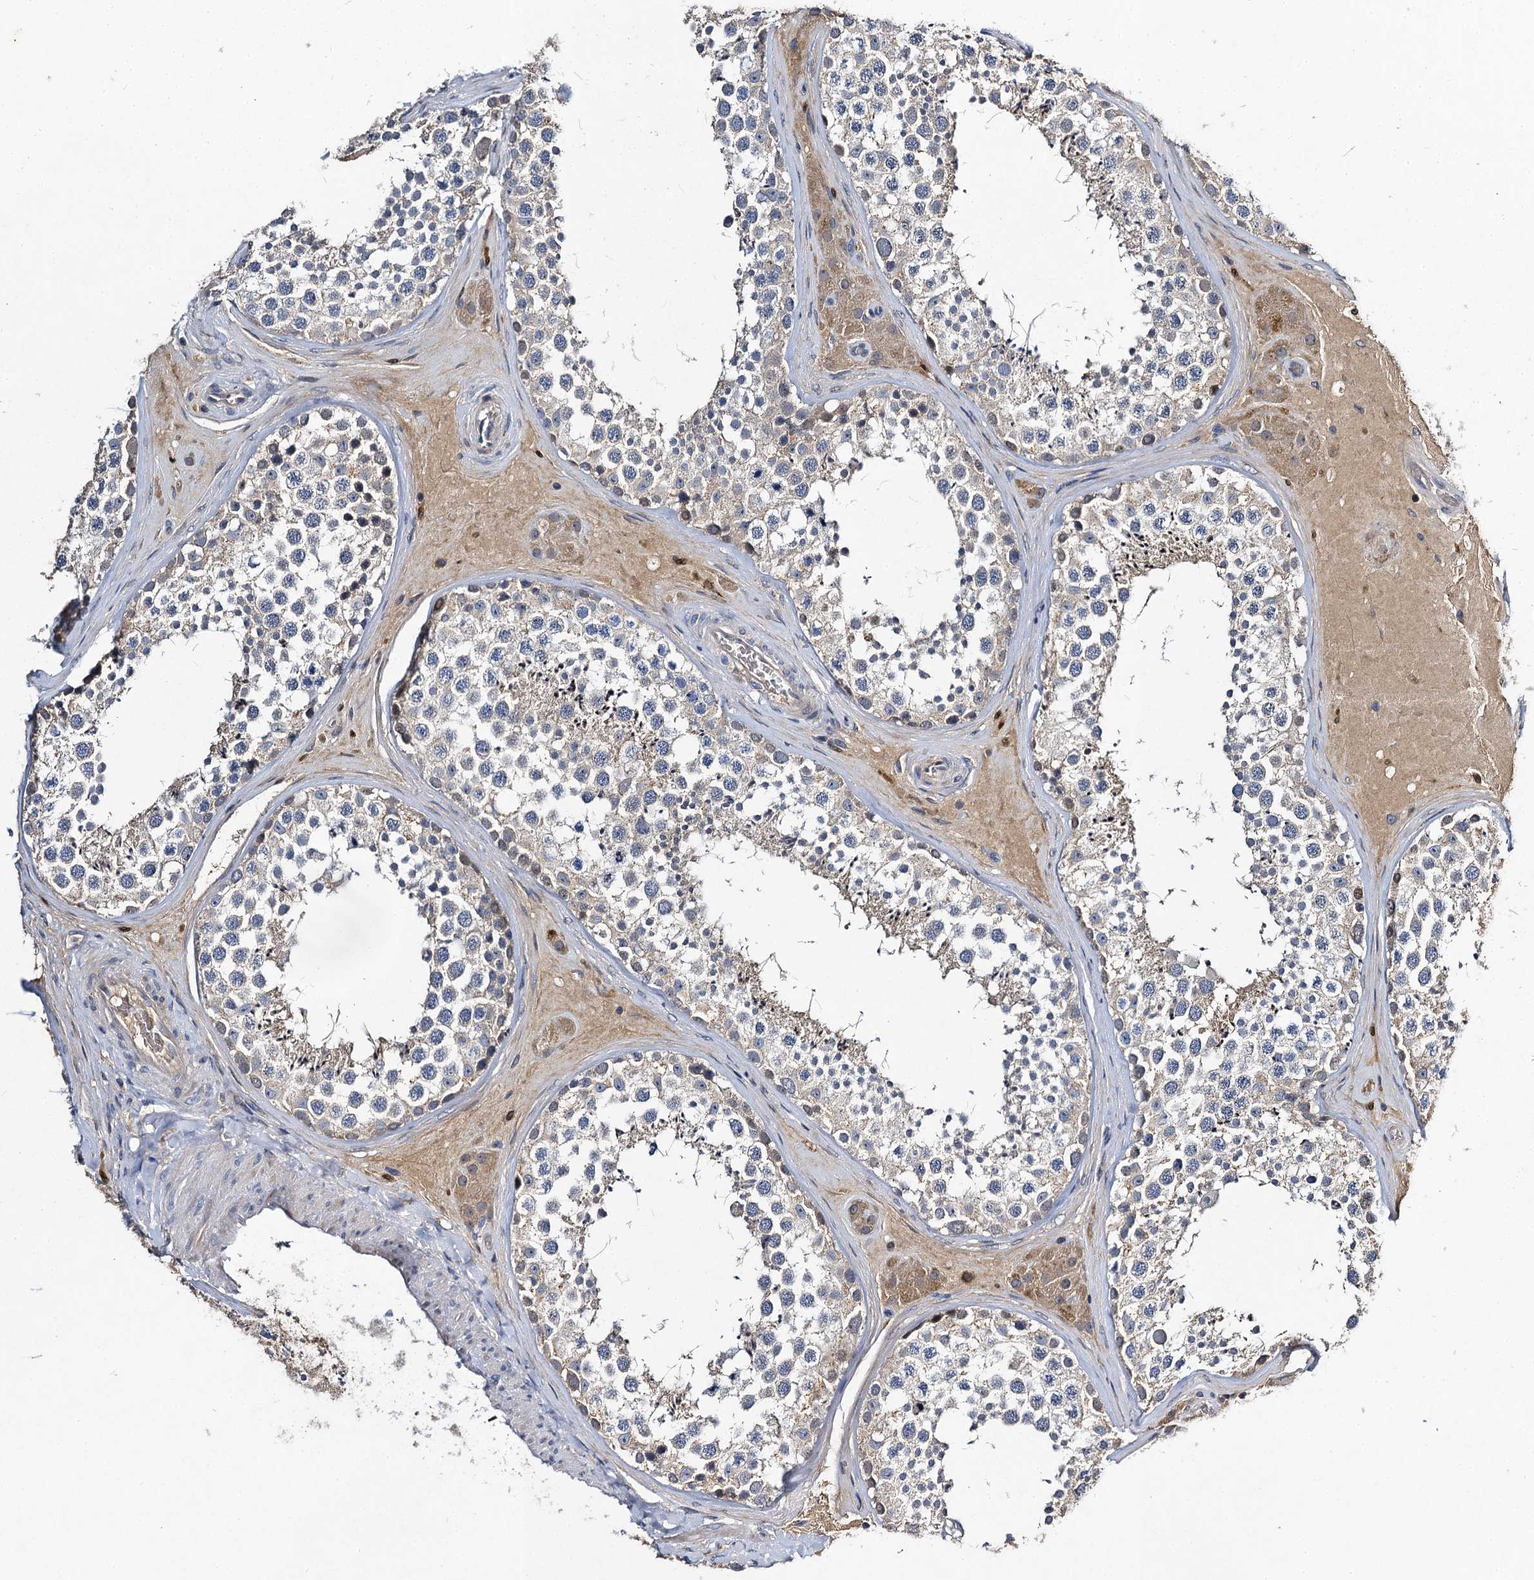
{"staining": {"intensity": "moderate", "quantity": "<25%", "location": "cytoplasmic/membranous"}, "tissue": "testis", "cell_type": "Cells in seminiferous ducts", "image_type": "normal", "snomed": [{"axis": "morphology", "description": "Normal tissue, NOS"}, {"axis": "topography", "description": "Testis"}], "caption": "Moderate cytoplasmic/membranous protein staining is appreciated in approximately <25% of cells in seminiferous ducts in testis. The staining was performed using DAB, with brown indicating positive protein expression. Nuclei are stained blue with hematoxylin.", "gene": "SLC11A2", "patient": {"sex": "male", "age": 46}}